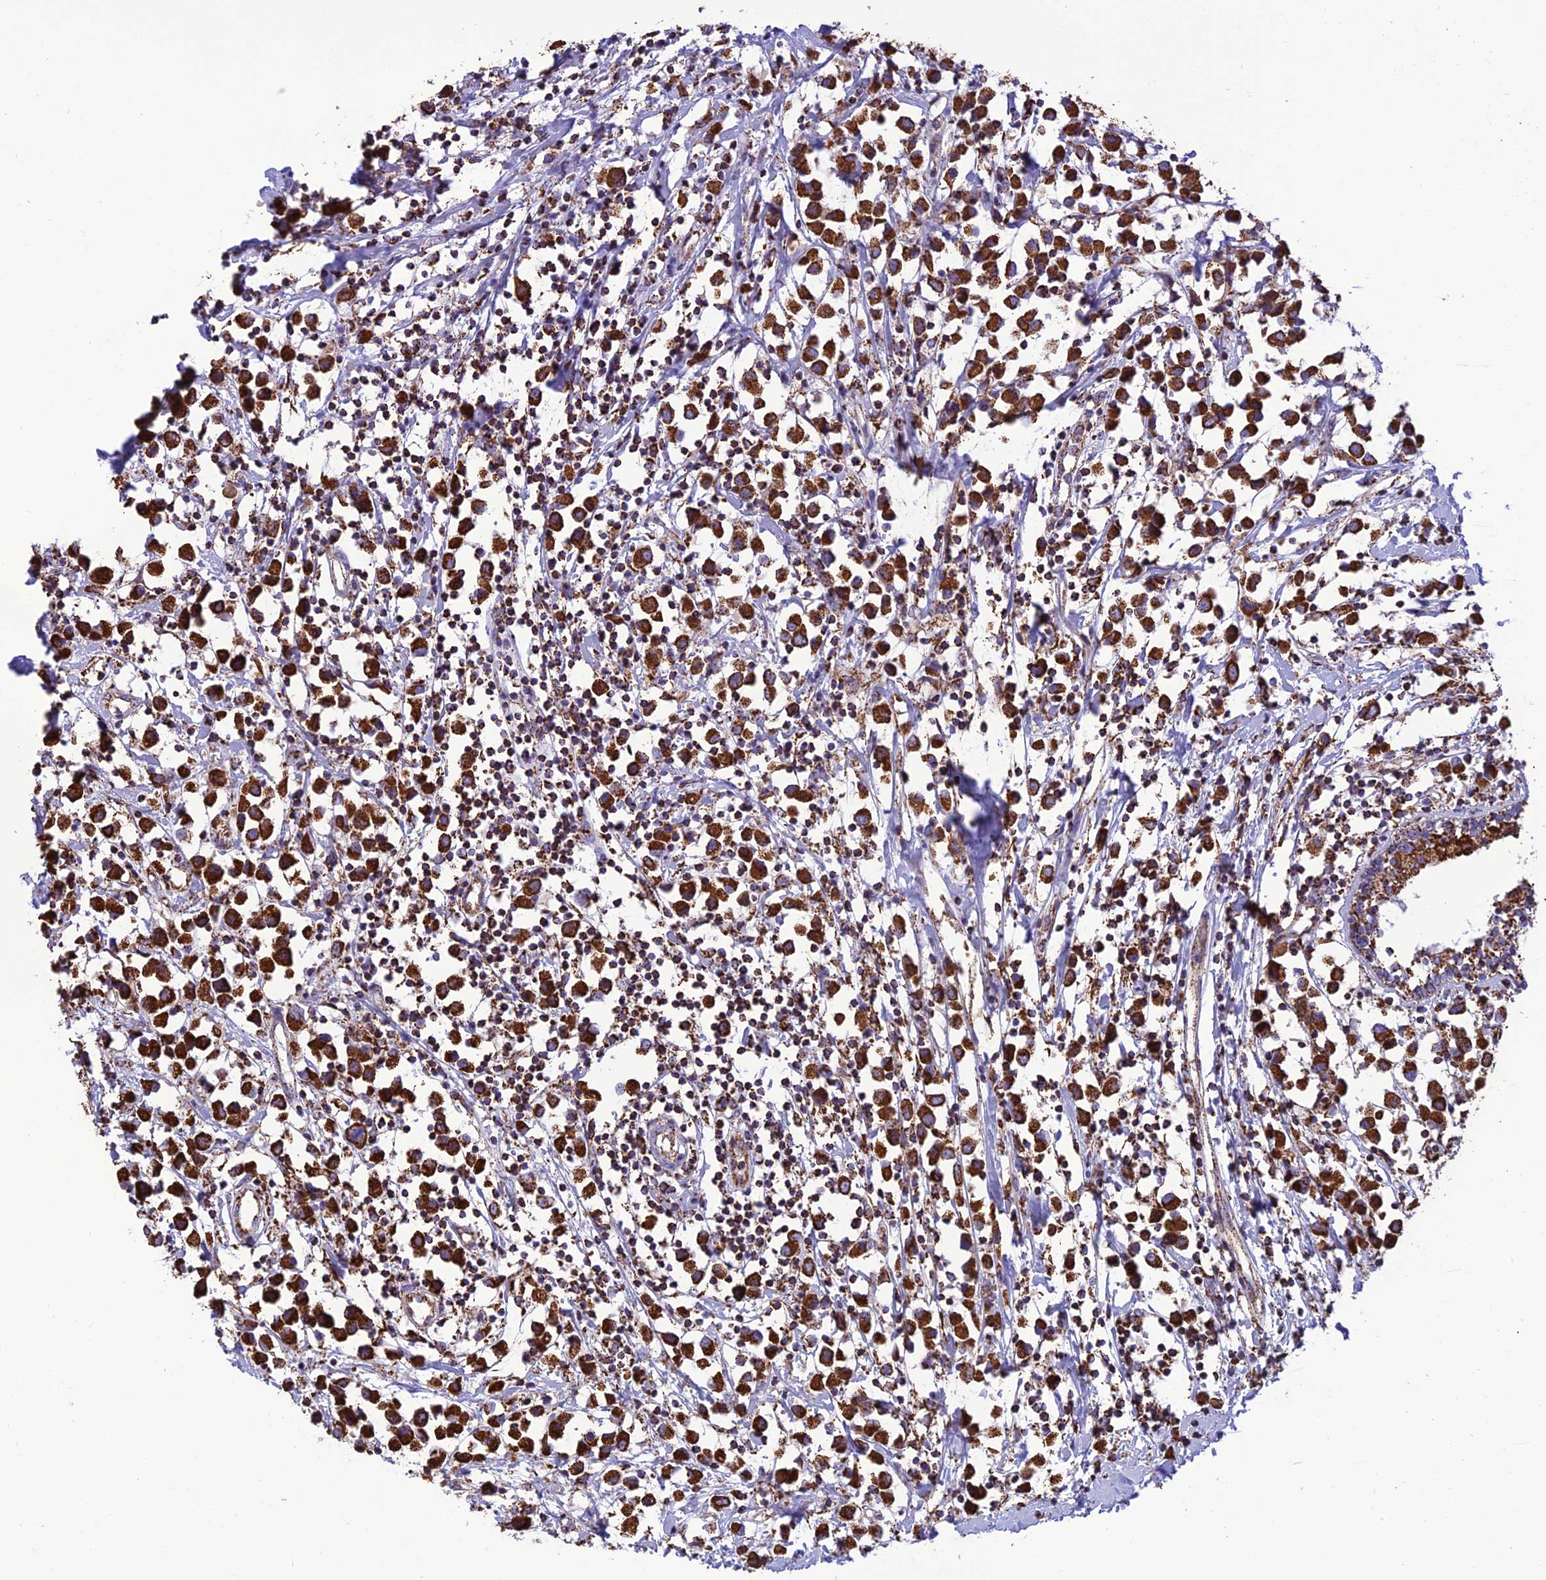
{"staining": {"intensity": "strong", "quantity": ">75%", "location": "cytoplasmic/membranous"}, "tissue": "breast cancer", "cell_type": "Tumor cells", "image_type": "cancer", "snomed": [{"axis": "morphology", "description": "Duct carcinoma"}, {"axis": "topography", "description": "Breast"}], "caption": "There is high levels of strong cytoplasmic/membranous staining in tumor cells of breast invasive ductal carcinoma, as demonstrated by immunohistochemical staining (brown color).", "gene": "NDUFAF1", "patient": {"sex": "female", "age": 61}}